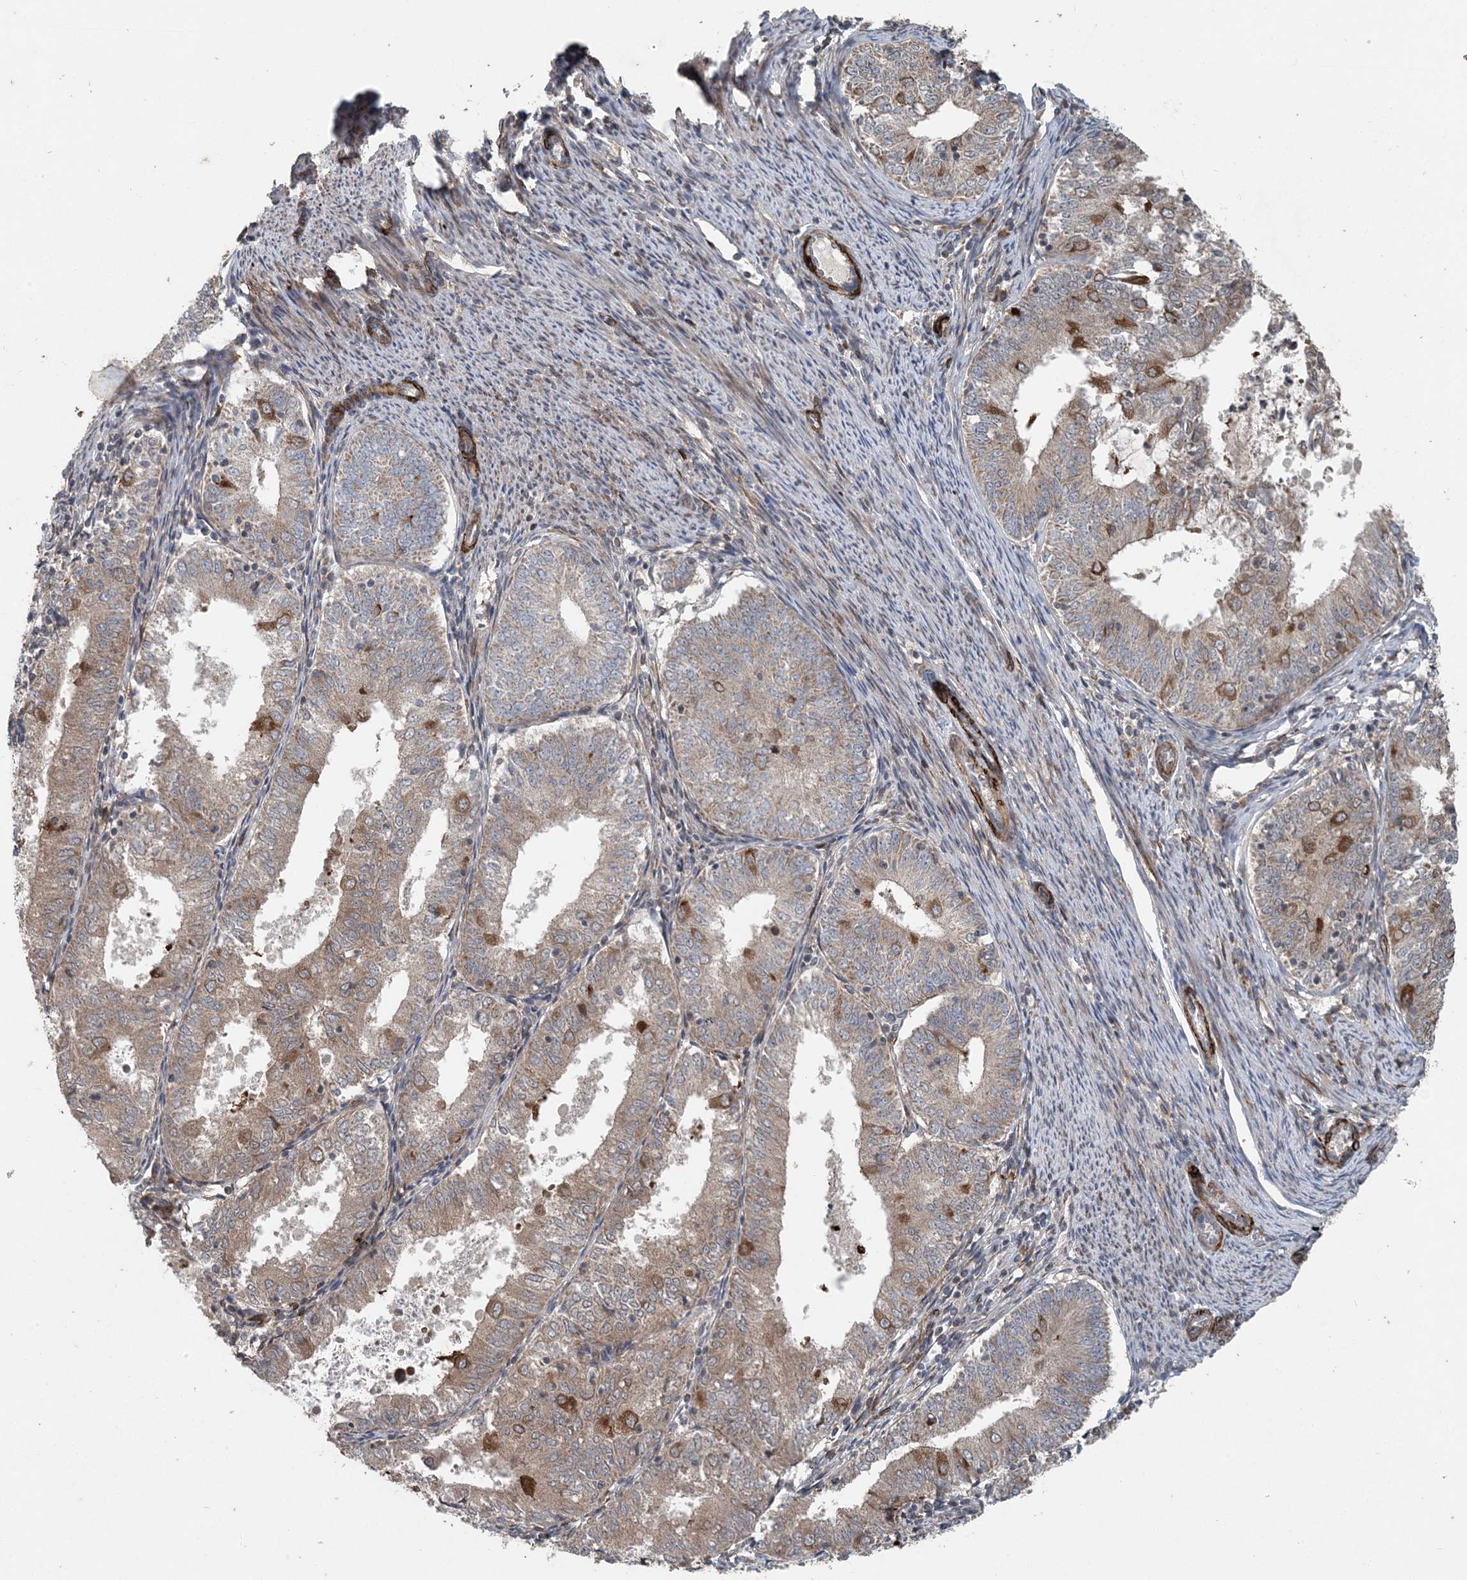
{"staining": {"intensity": "moderate", "quantity": "<25%", "location": "cytoplasmic/membranous"}, "tissue": "endometrial cancer", "cell_type": "Tumor cells", "image_type": "cancer", "snomed": [{"axis": "morphology", "description": "Adenocarcinoma, NOS"}, {"axis": "topography", "description": "Endometrium"}], "caption": "Protein staining by immunohistochemistry (IHC) exhibits moderate cytoplasmic/membranous positivity in about <25% of tumor cells in adenocarcinoma (endometrial).", "gene": "MYO9B", "patient": {"sex": "female", "age": 57}}